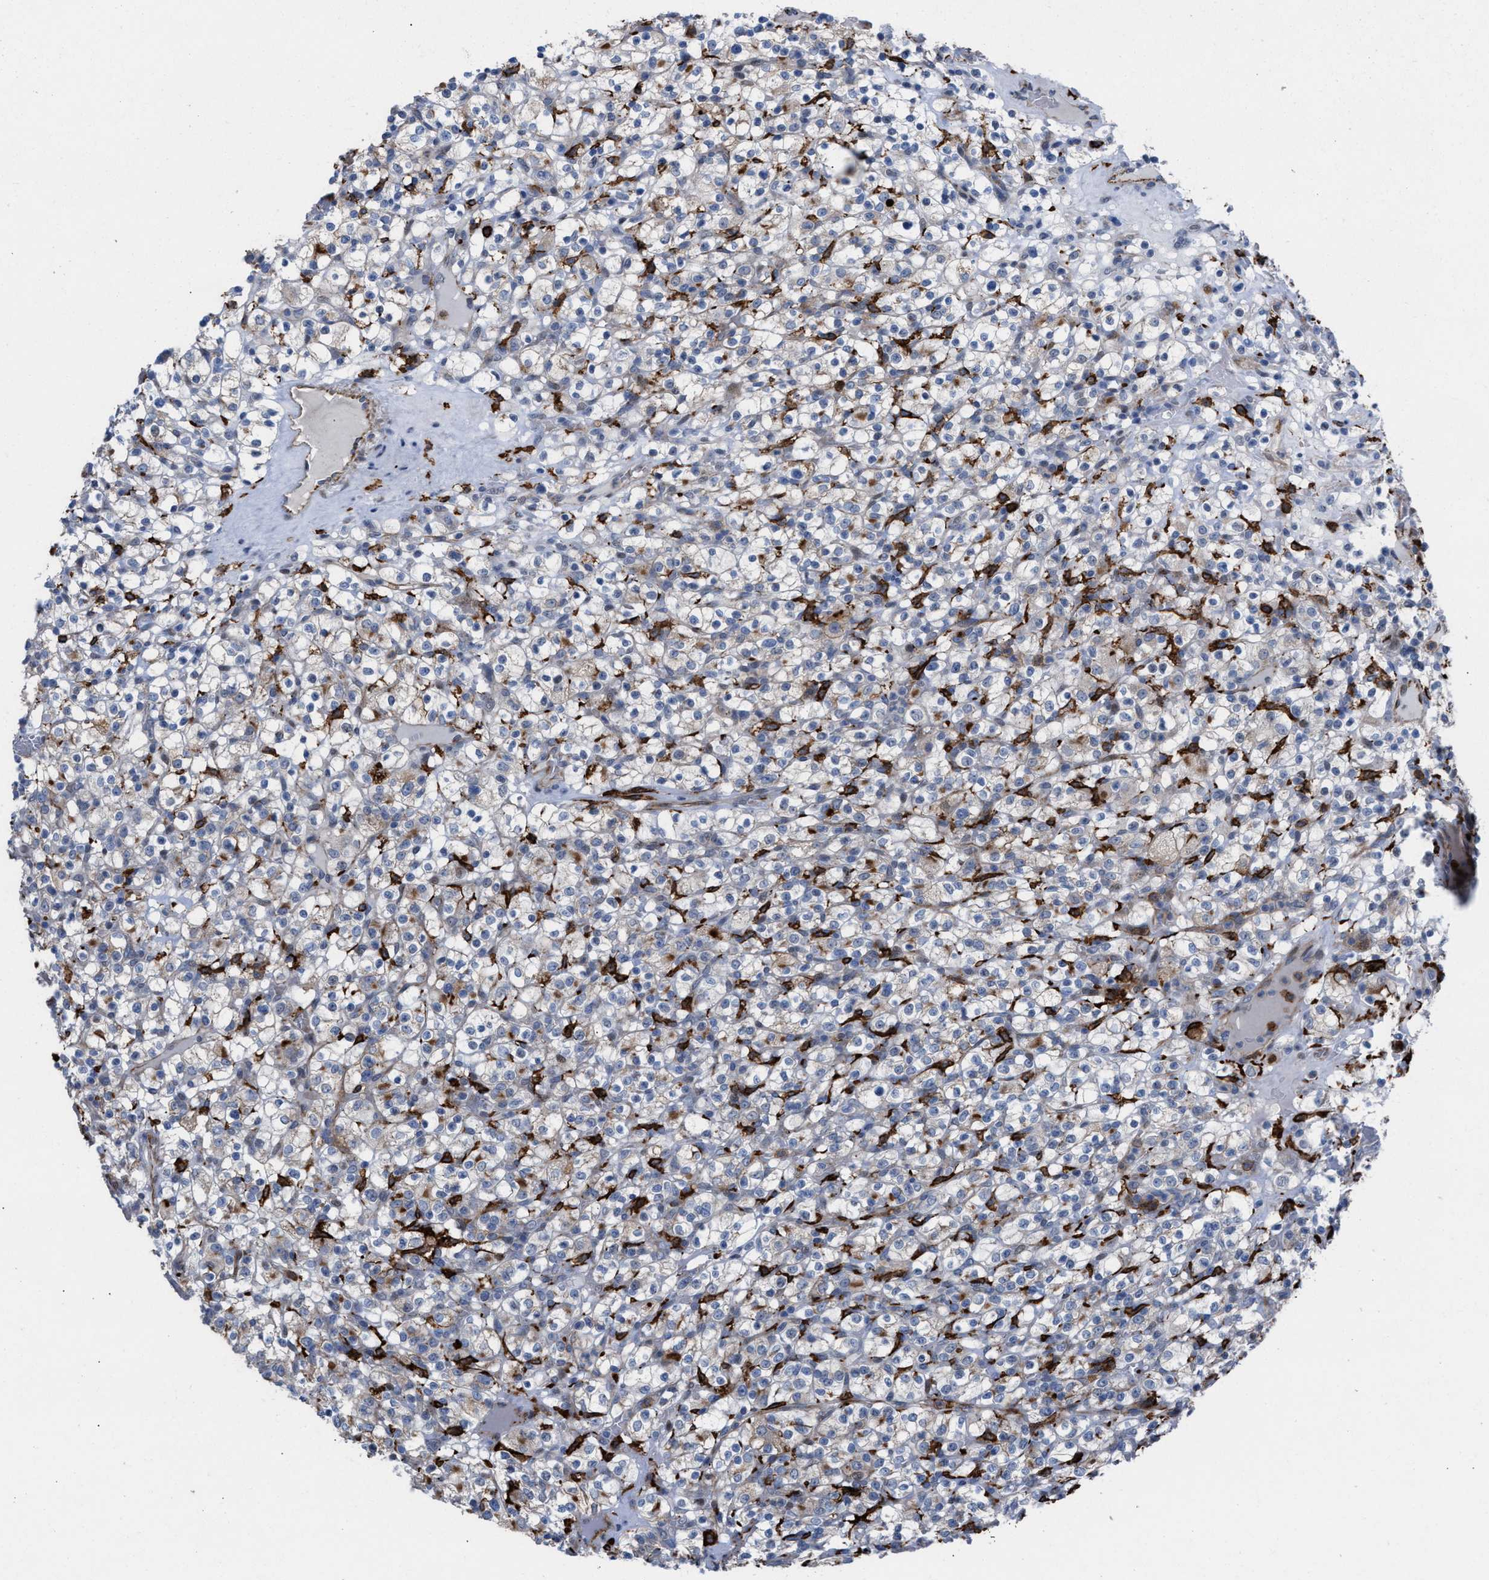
{"staining": {"intensity": "negative", "quantity": "none", "location": "none"}, "tissue": "renal cancer", "cell_type": "Tumor cells", "image_type": "cancer", "snomed": [{"axis": "morphology", "description": "Normal tissue, NOS"}, {"axis": "morphology", "description": "Adenocarcinoma, NOS"}, {"axis": "topography", "description": "Kidney"}], "caption": "IHC histopathology image of neoplastic tissue: renal cancer stained with DAB (3,3'-diaminobenzidine) displays no significant protein expression in tumor cells. The staining was performed using DAB to visualize the protein expression in brown, while the nuclei were stained in blue with hematoxylin (Magnification: 20x).", "gene": "SLC47A1", "patient": {"sex": "female", "age": 72}}